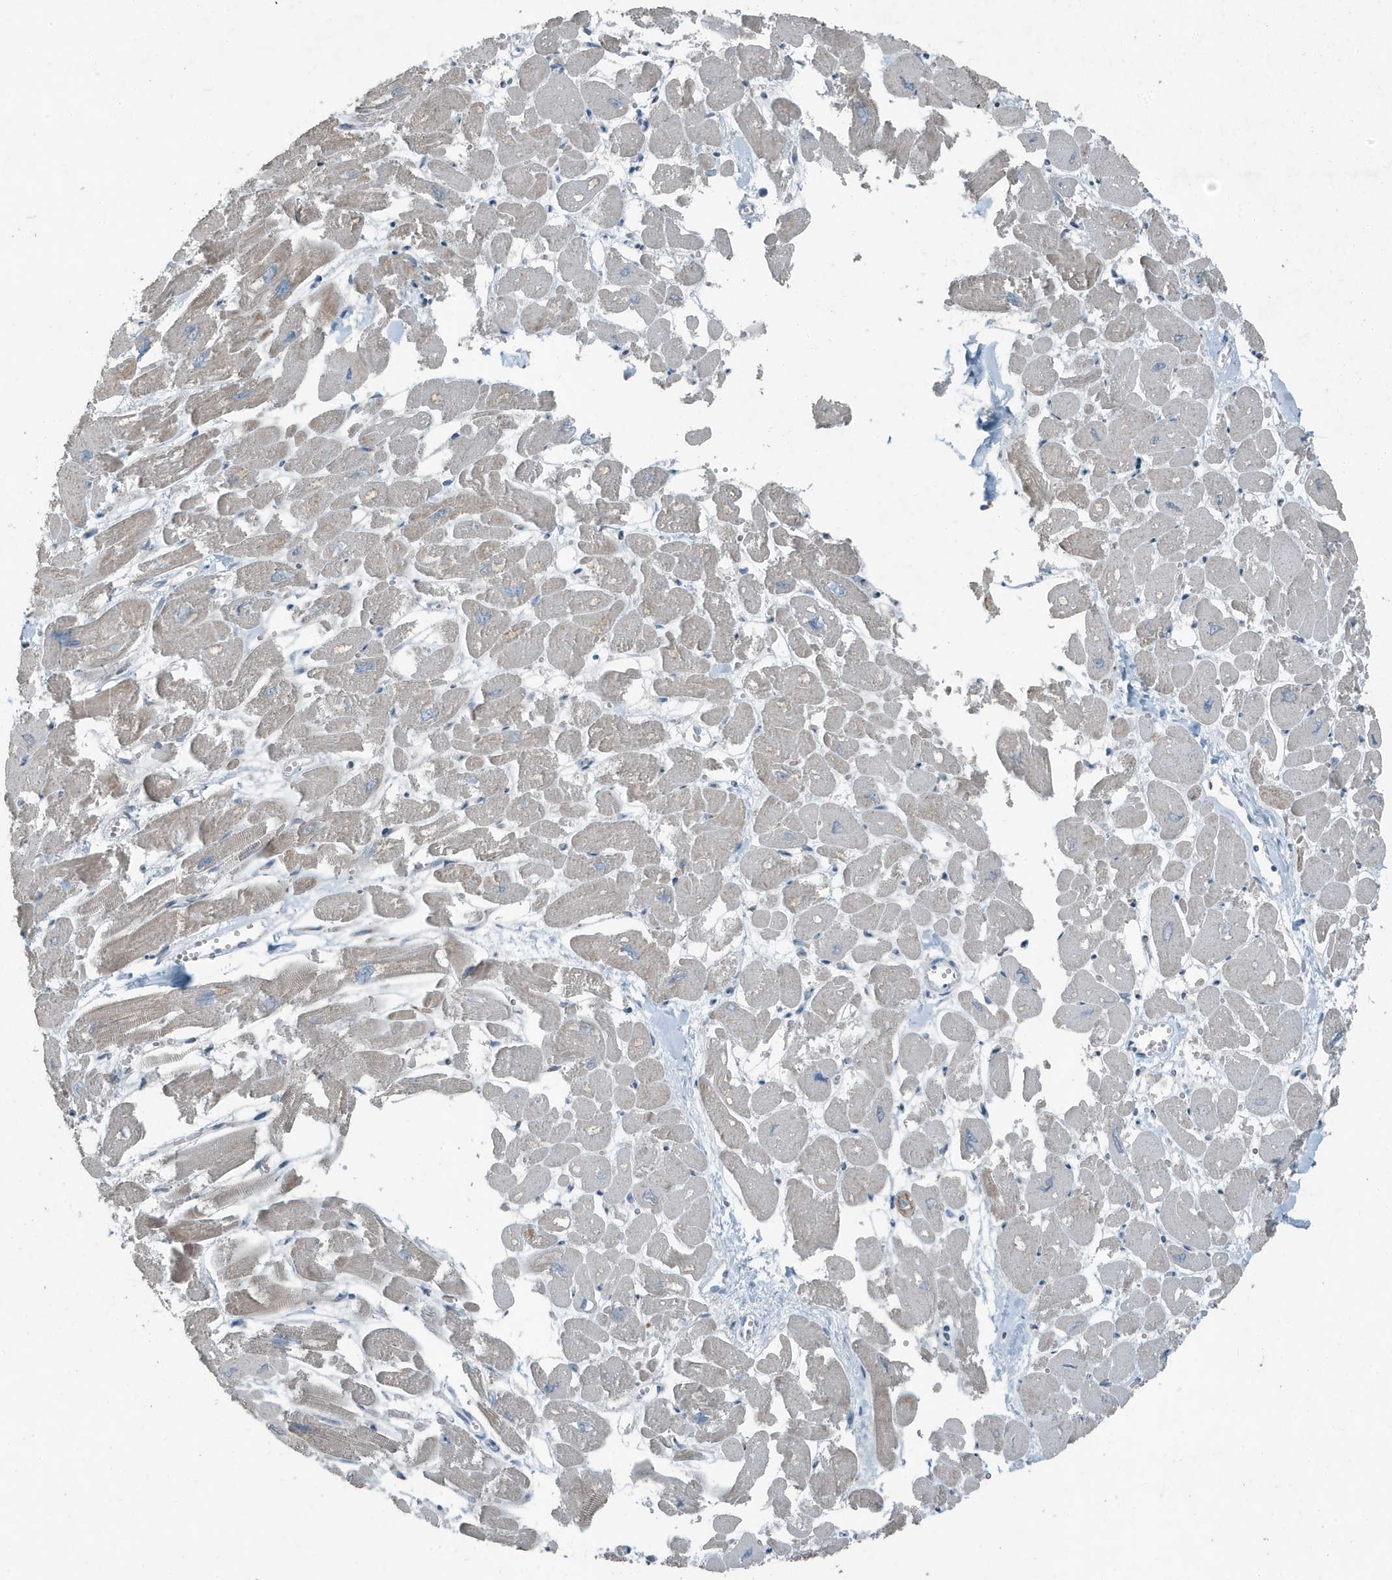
{"staining": {"intensity": "negative", "quantity": "none", "location": "none"}, "tissue": "heart muscle", "cell_type": "Cardiomyocytes", "image_type": "normal", "snomed": [{"axis": "morphology", "description": "Normal tissue, NOS"}, {"axis": "topography", "description": "Heart"}], "caption": "A high-resolution histopathology image shows immunohistochemistry staining of unremarkable heart muscle, which shows no significant staining in cardiomyocytes.", "gene": "FAM162A", "patient": {"sex": "male", "age": 54}}